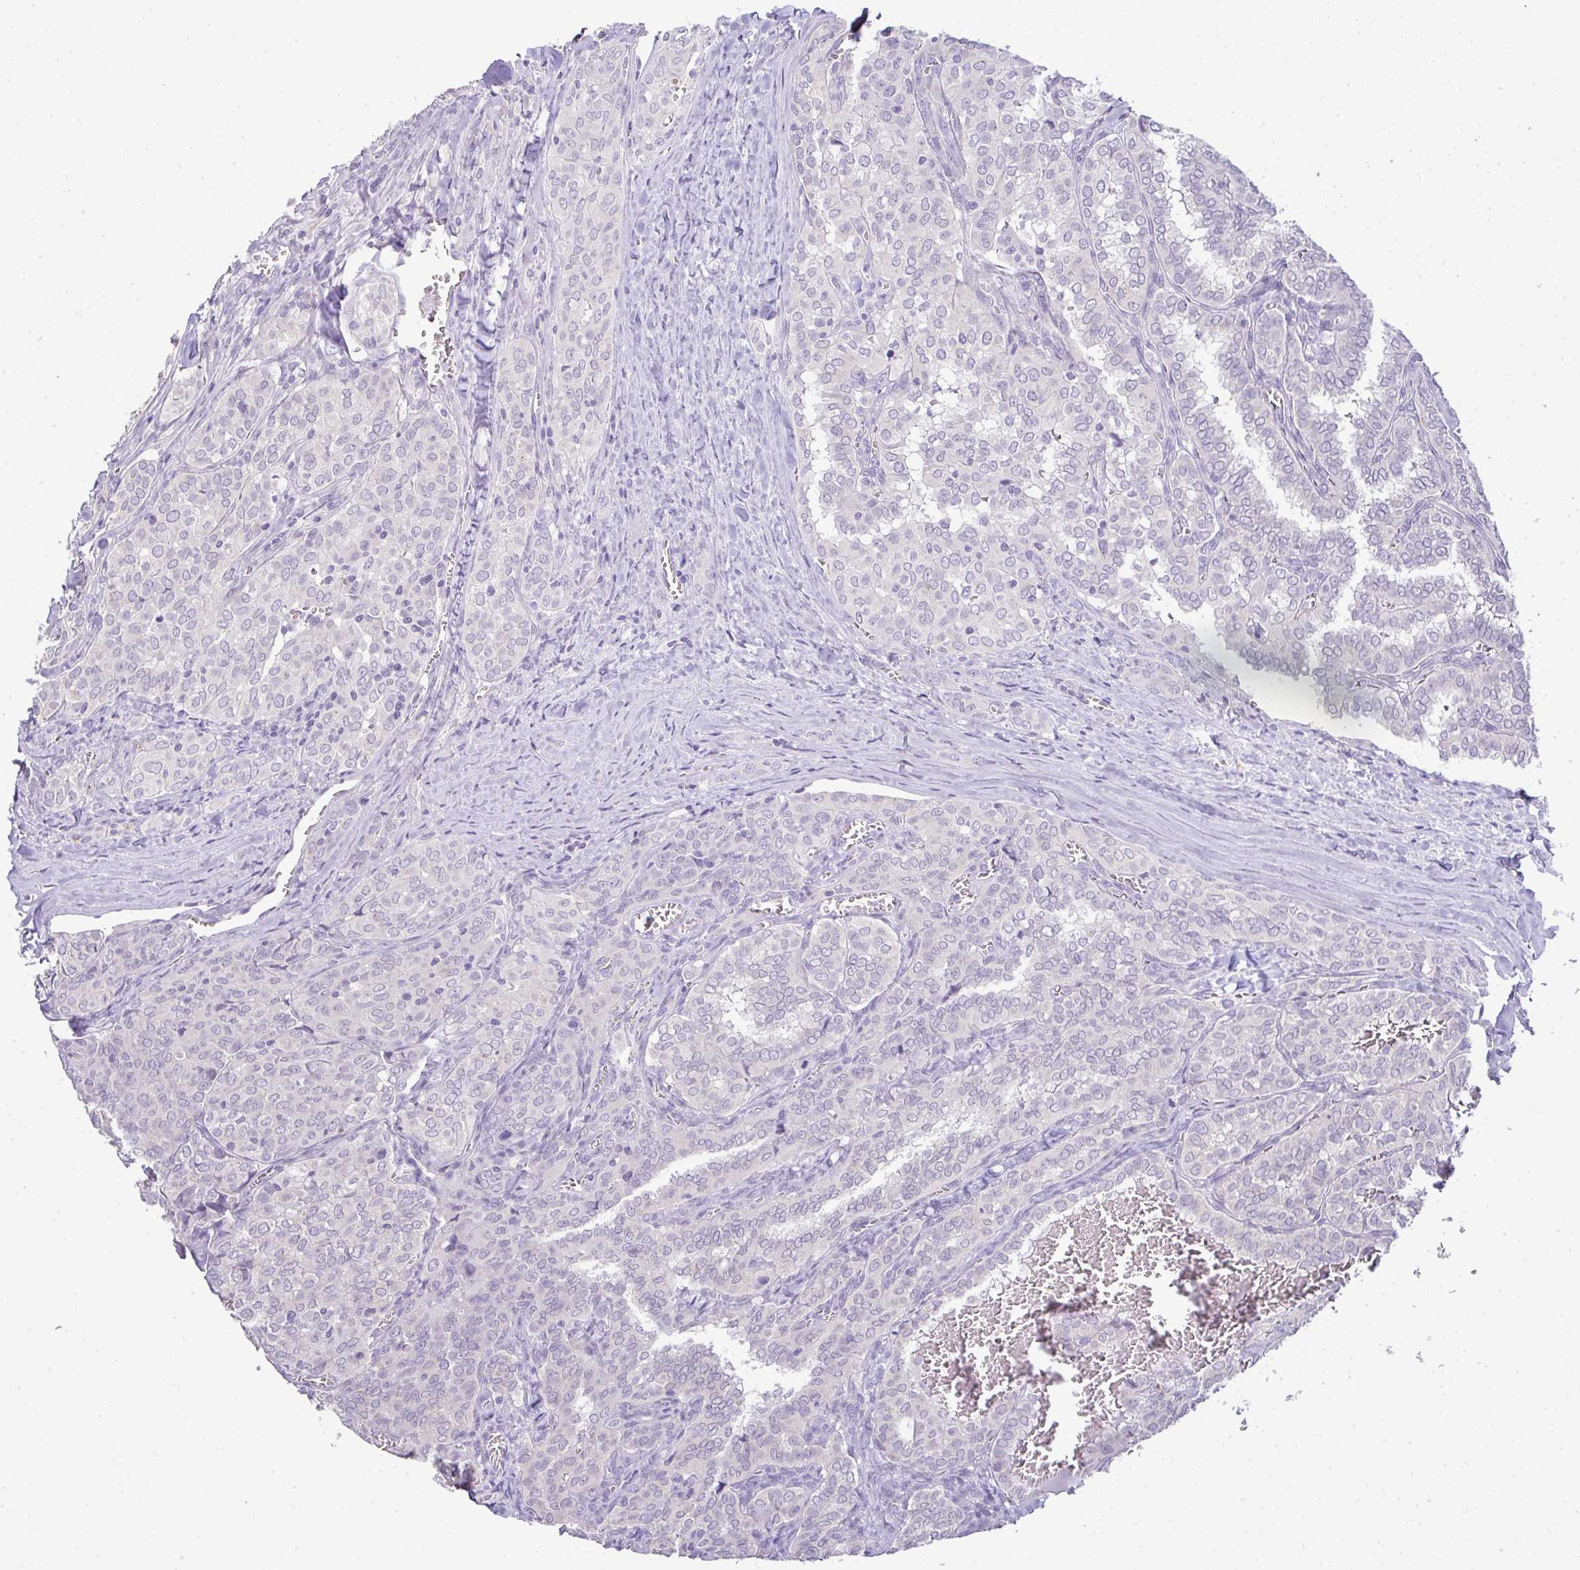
{"staining": {"intensity": "negative", "quantity": "none", "location": "none"}, "tissue": "thyroid cancer", "cell_type": "Tumor cells", "image_type": "cancer", "snomed": [{"axis": "morphology", "description": "Papillary adenocarcinoma, NOS"}, {"axis": "topography", "description": "Thyroid gland"}], "caption": "This image is of thyroid cancer (papillary adenocarcinoma) stained with immunohistochemistry to label a protein in brown with the nuclei are counter-stained blue. There is no staining in tumor cells.", "gene": "CMPK1", "patient": {"sex": "female", "age": 30}}